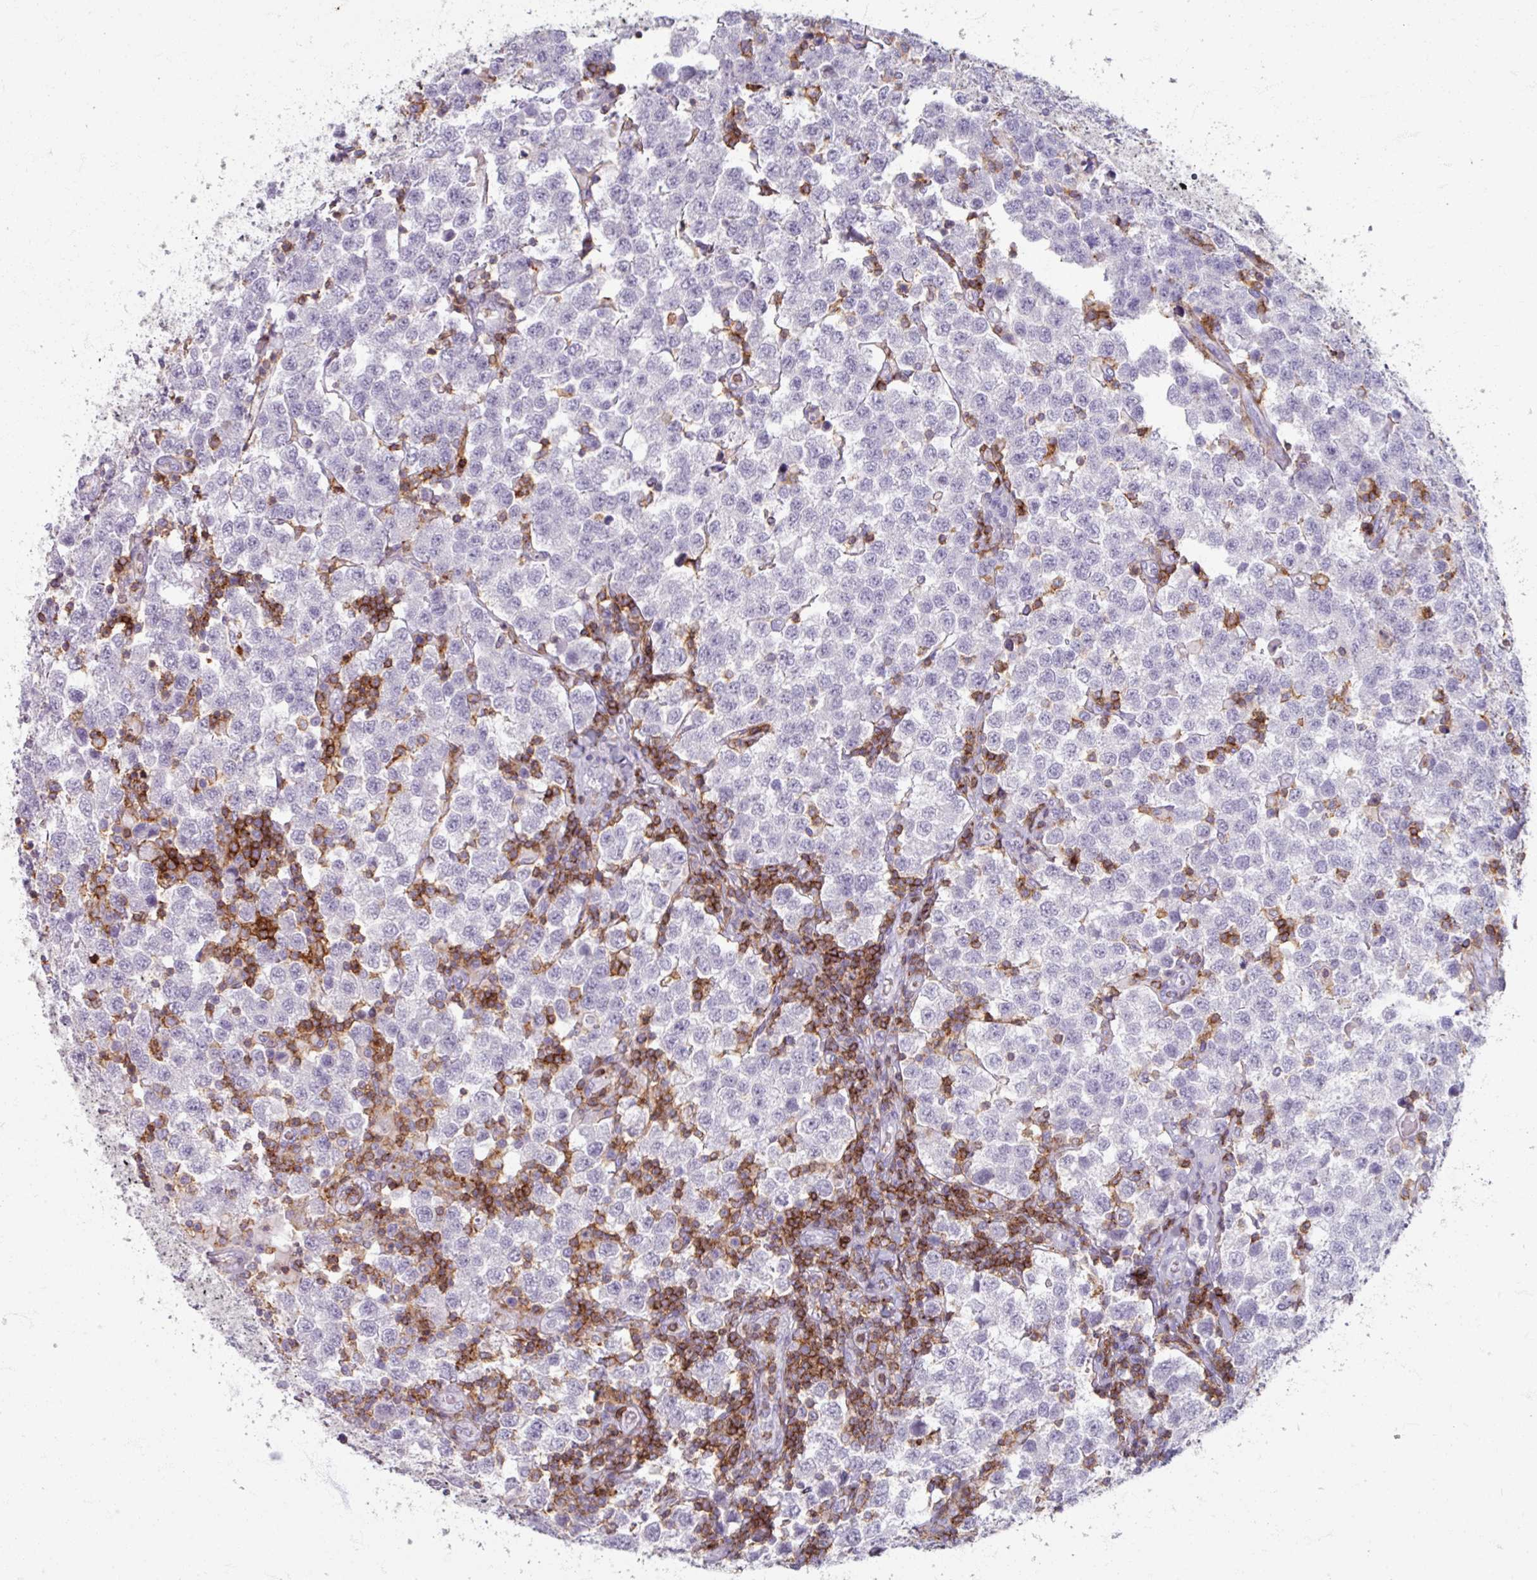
{"staining": {"intensity": "negative", "quantity": "none", "location": "none"}, "tissue": "testis cancer", "cell_type": "Tumor cells", "image_type": "cancer", "snomed": [{"axis": "morphology", "description": "Seminoma, NOS"}, {"axis": "topography", "description": "Testis"}], "caption": "Image shows no protein positivity in tumor cells of testis cancer (seminoma) tissue. The staining was performed using DAB to visualize the protein expression in brown, while the nuclei were stained in blue with hematoxylin (Magnification: 20x).", "gene": "PTPRC", "patient": {"sex": "male", "age": 34}}